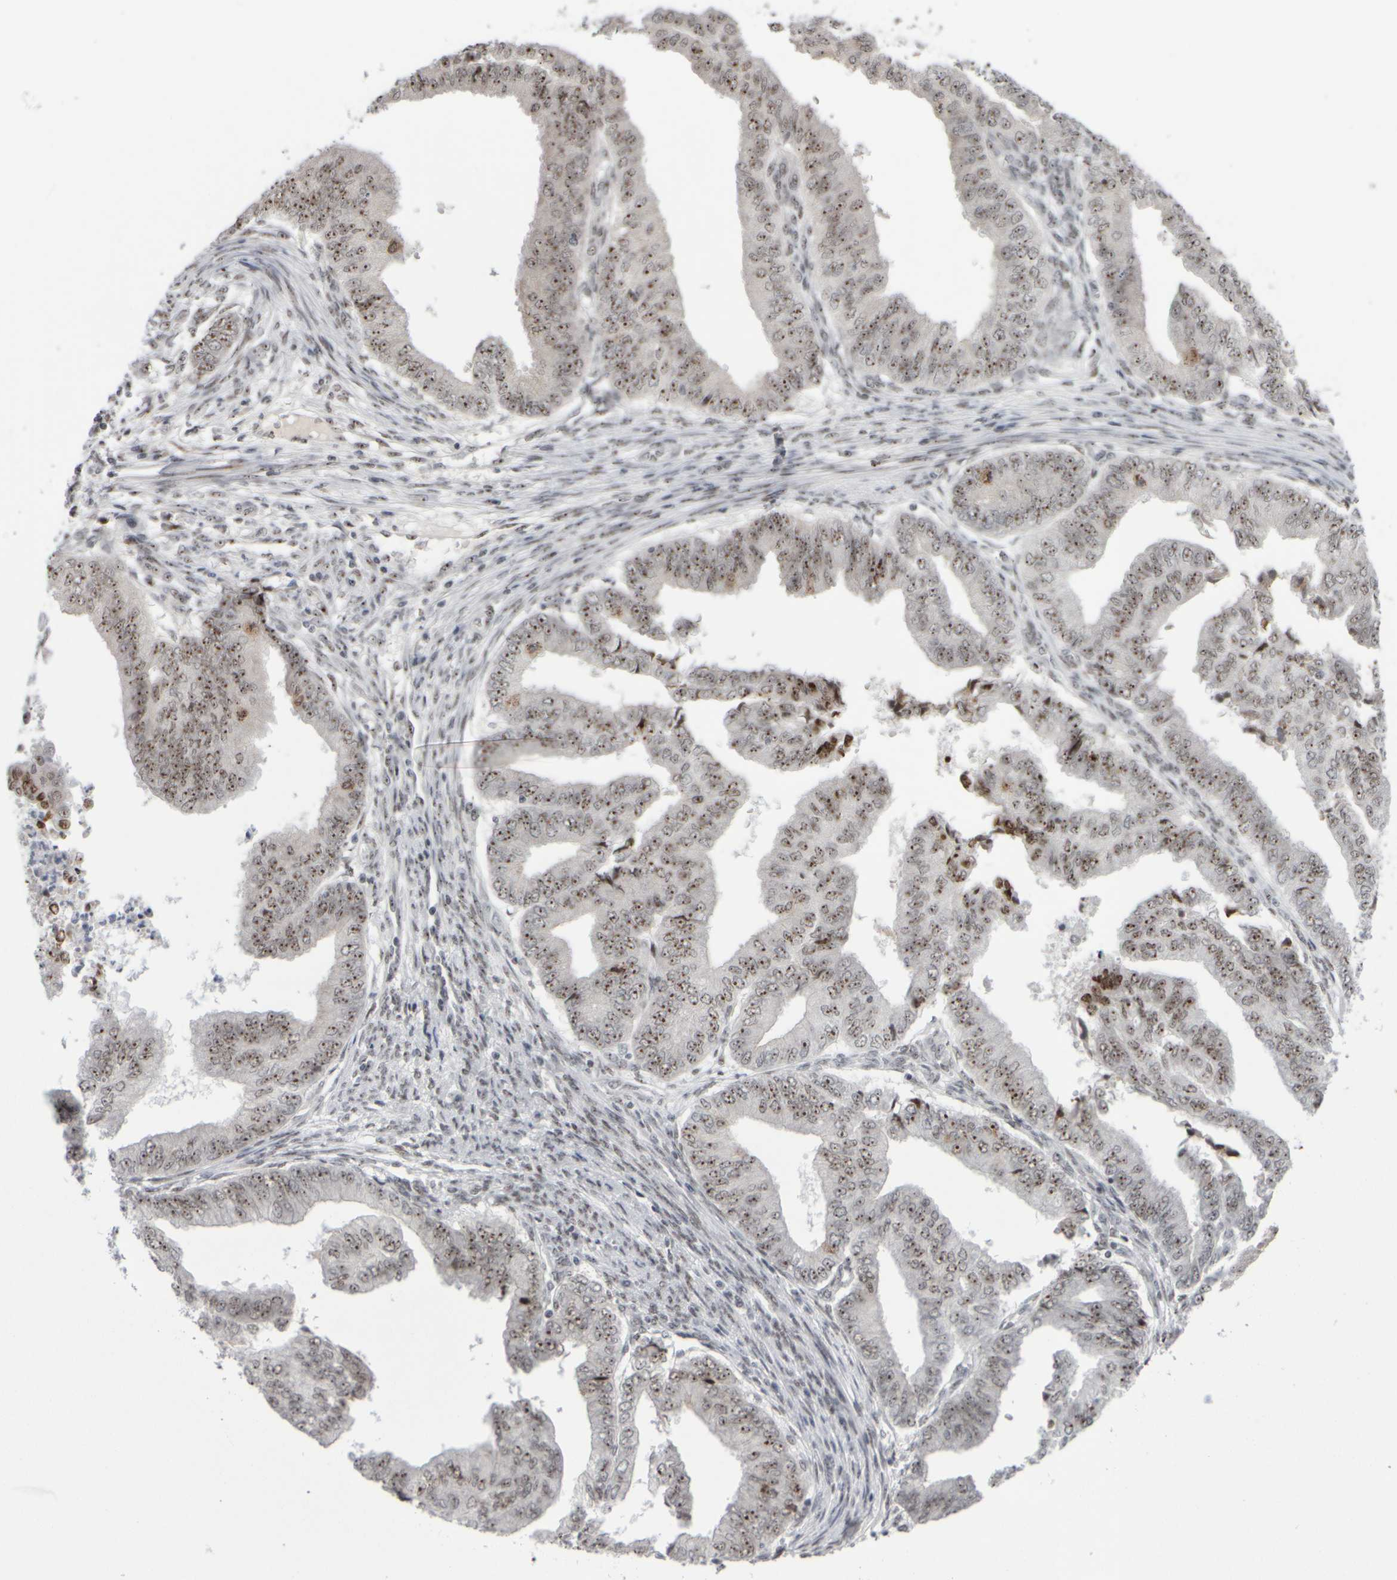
{"staining": {"intensity": "moderate", "quantity": ">75%", "location": "nuclear"}, "tissue": "endometrial cancer", "cell_type": "Tumor cells", "image_type": "cancer", "snomed": [{"axis": "morphology", "description": "Polyp, NOS"}, {"axis": "morphology", "description": "Adenocarcinoma, NOS"}, {"axis": "morphology", "description": "Adenoma, NOS"}, {"axis": "topography", "description": "Endometrium"}], "caption": "Moderate nuclear staining is present in approximately >75% of tumor cells in endometrial adenoma.", "gene": "SURF6", "patient": {"sex": "female", "age": 79}}